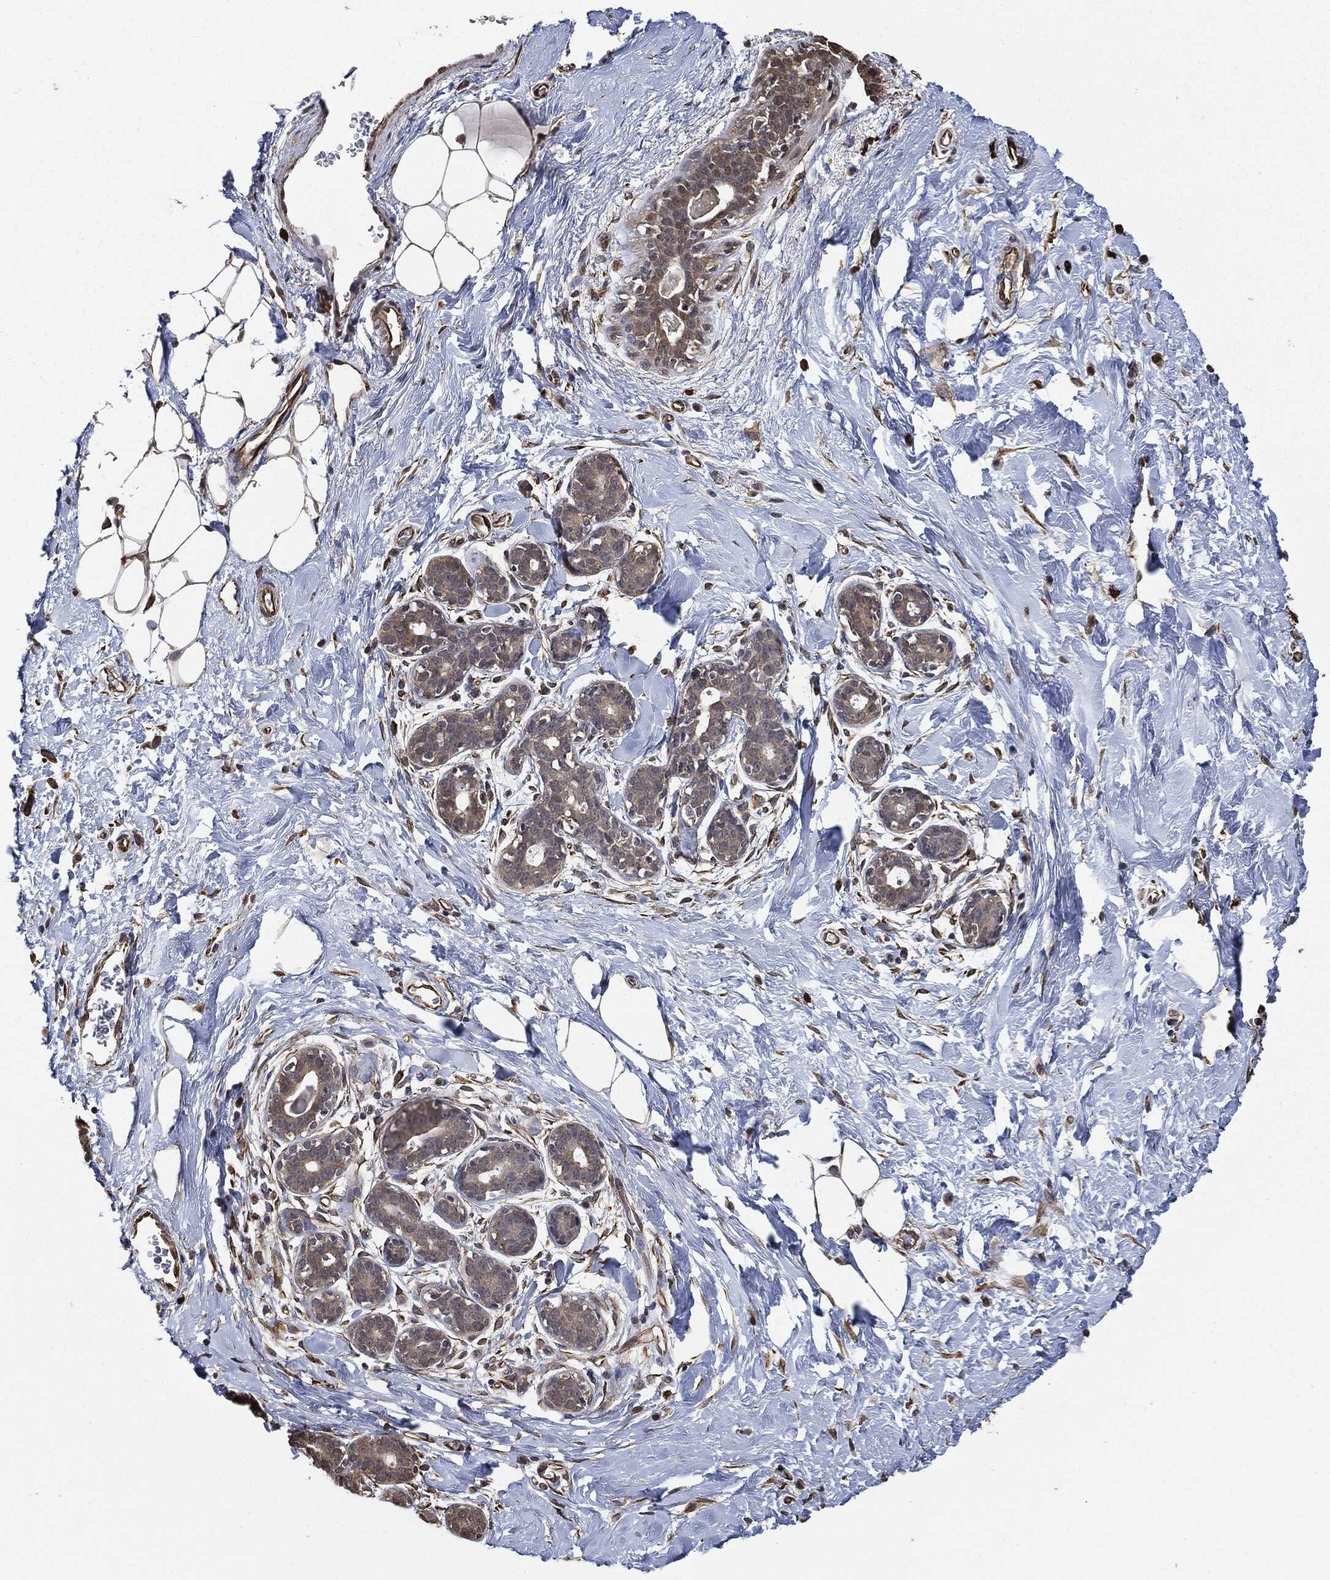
{"staining": {"intensity": "moderate", "quantity": "<25%", "location": "cytoplasmic/membranous"}, "tissue": "breast", "cell_type": "Adipocytes", "image_type": "normal", "snomed": [{"axis": "morphology", "description": "Normal tissue, NOS"}, {"axis": "topography", "description": "Breast"}], "caption": "Adipocytes show moderate cytoplasmic/membranous expression in about <25% of cells in unremarkable breast.", "gene": "S100A9", "patient": {"sex": "female", "age": 43}}